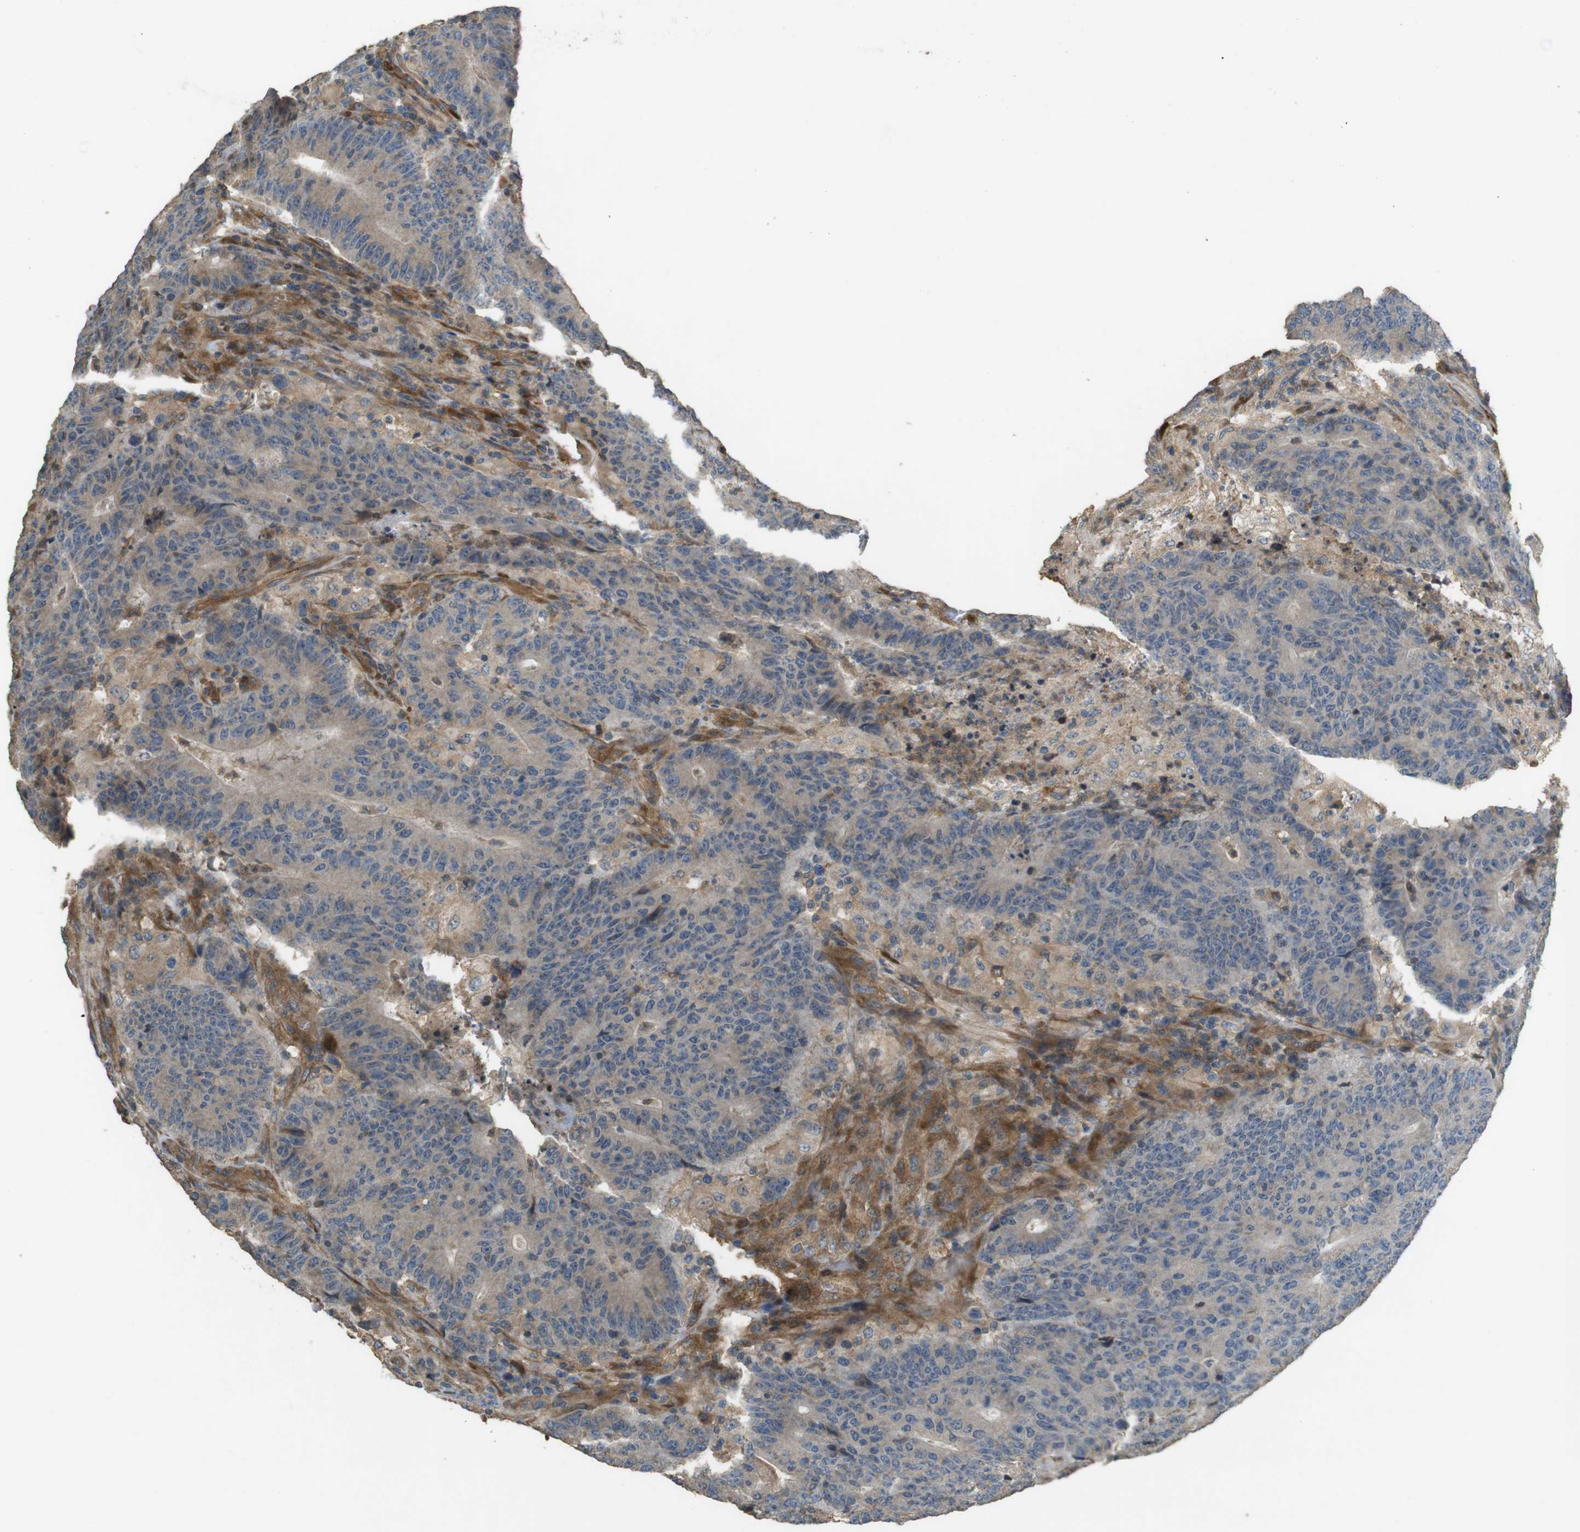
{"staining": {"intensity": "weak", "quantity": "<25%", "location": "cytoplasmic/membranous"}, "tissue": "colorectal cancer", "cell_type": "Tumor cells", "image_type": "cancer", "snomed": [{"axis": "morphology", "description": "Normal tissue, NOS"}, {"axis": "morphology", "description": "Adenocarcinoma, NOS"}, {"axis": "topography", "description": "Colon"}], "caption": "Photomicrograph shows no significant protein staining in tumor cells of colorectal cancer (adenocarcinoma).", "gene": "ARHGAP24", "patient": {"sex": "female", "age": 75}}